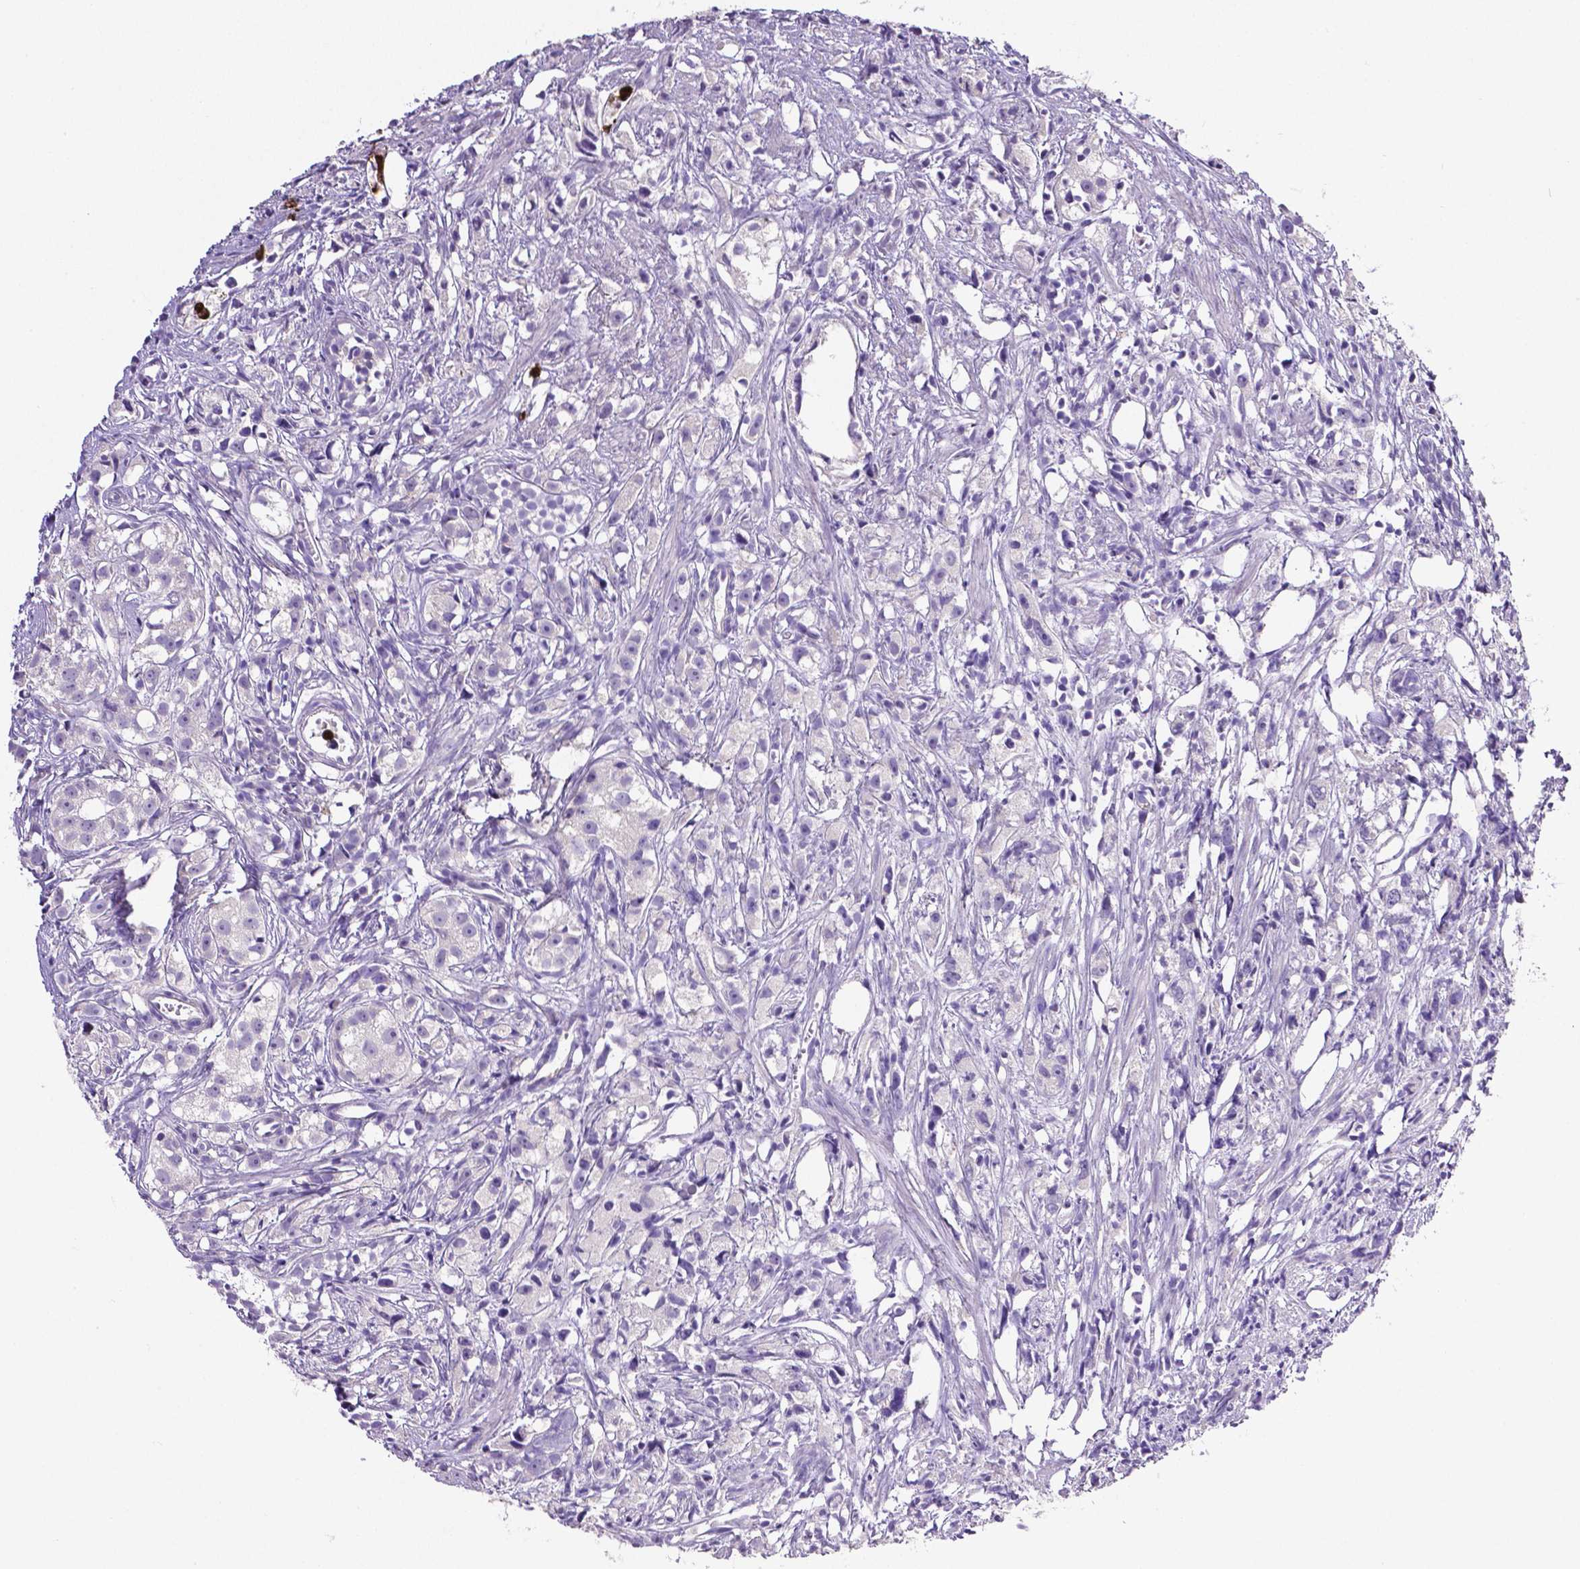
{"staining": {"intensity": "negative", "quantity": "none", "location": "none"}, "tissue": "prostate cancer", "cell_type": "Tumor cells", "image_type": "cancer", "snomed": [{"axis": "morphology", "description": "Adenocarcinoma, High grade"}, {"axis": "topography", "description": "Prostate"}], "caption": "IHC image of neoplastic tissue: prostate cancer (adenocarcinoma (high-grade)) stained with DAB (3,3'-diaminobenzidine) shows no significant protein expression in tumor cells.", "gene": "MMP9", "patient": {"sex": "male", "age": 68}}